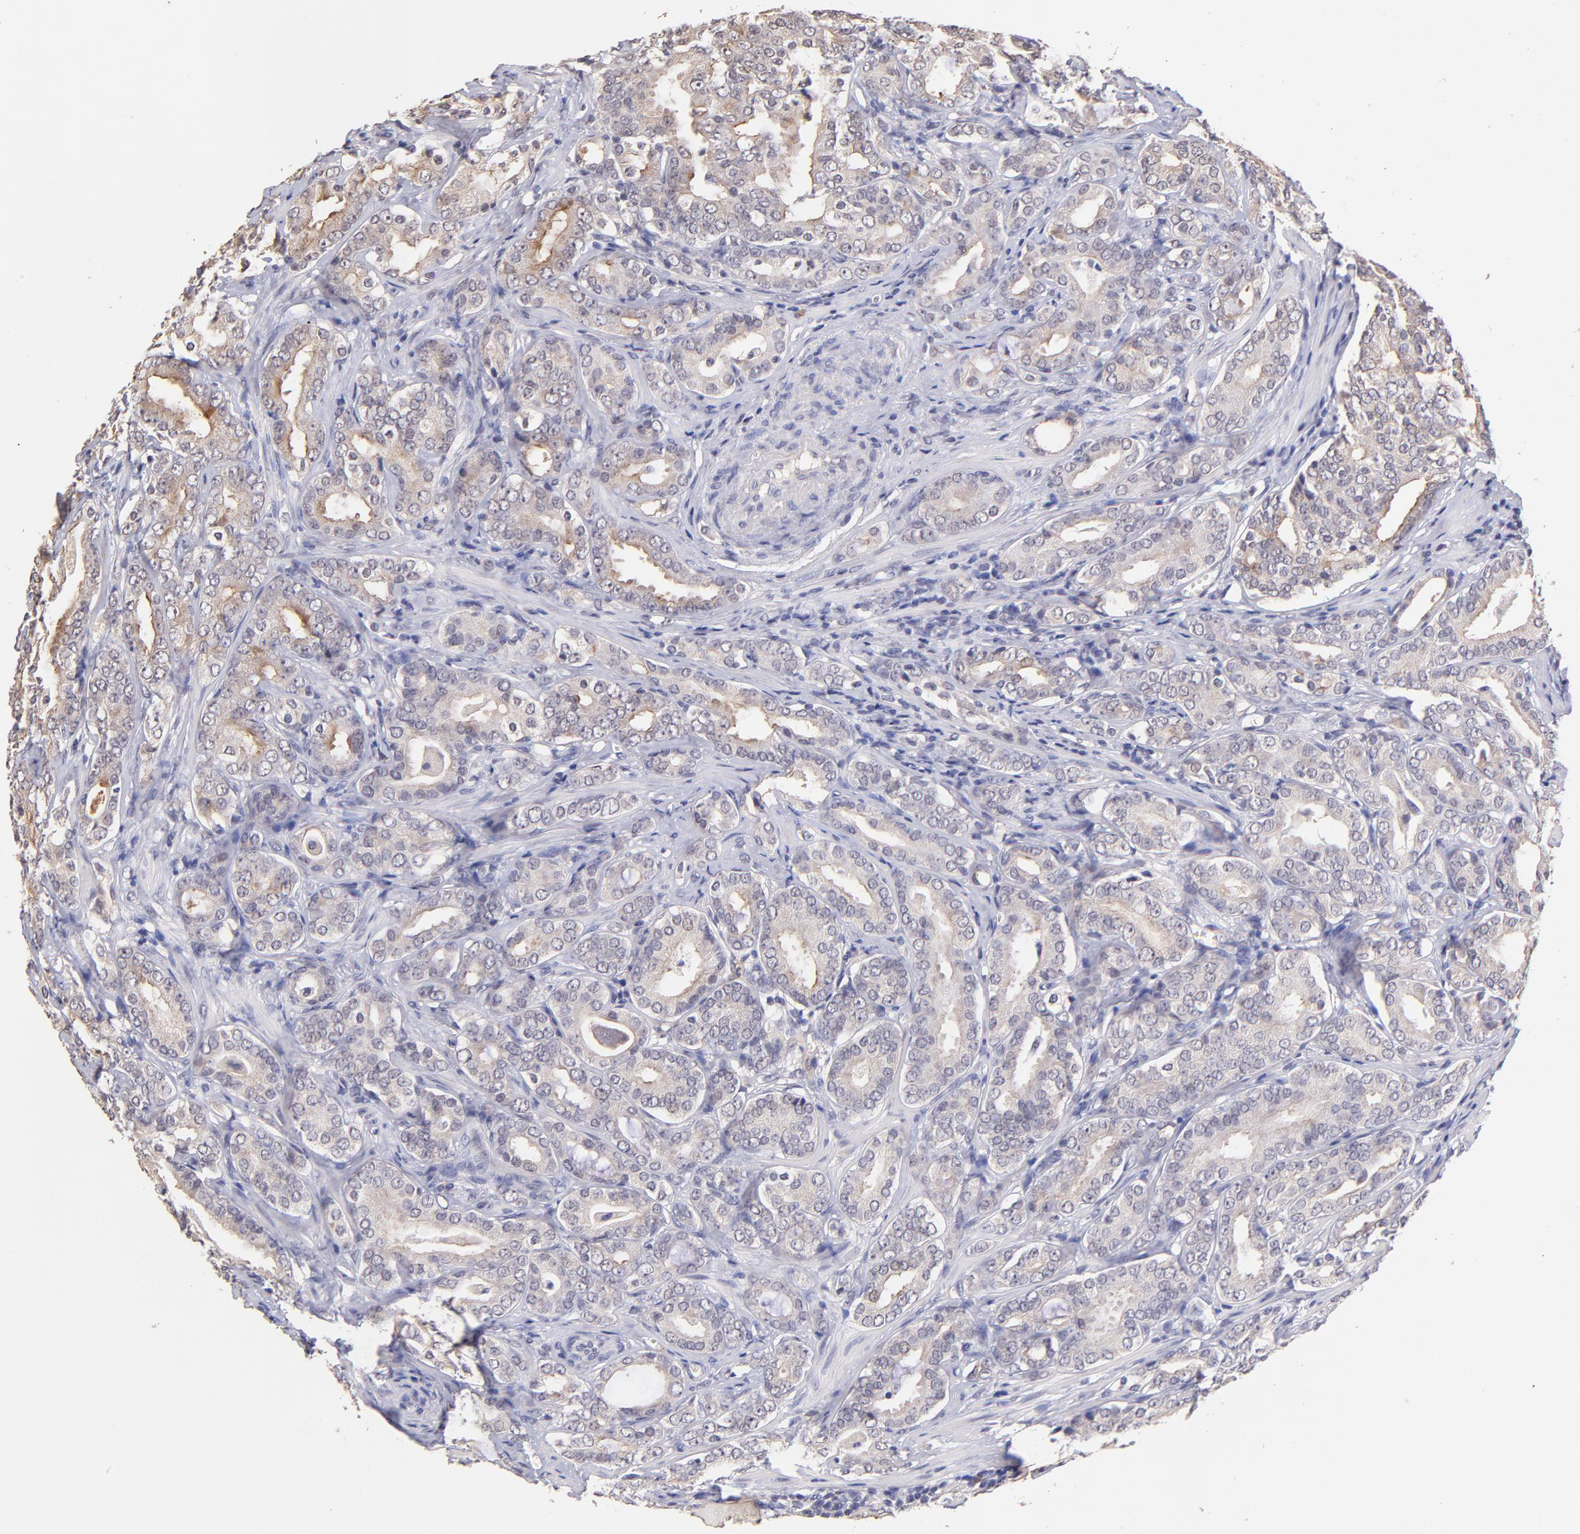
{"staining": {"intensity": "weak", "quantity": "<25%", "location": "cytoplasmic/membranous"}, "tissue": "prostate cancer", "cell_type": "Tumor cells", "image_type": "cancer", "snomed": [{"axis": "morphology", "description": "Adenocarcinoma, Low grade"}, {"axis": "topography", "description": "Prostate"}], "caption": "This is an immunohistochemistry (IHC) micrograph of human prostate cancer (low-grade adenocarcinoma). There is no staining in tumor cells.", "gene": "RNASEL", "patient": {"sex": "male", "age": 59}}